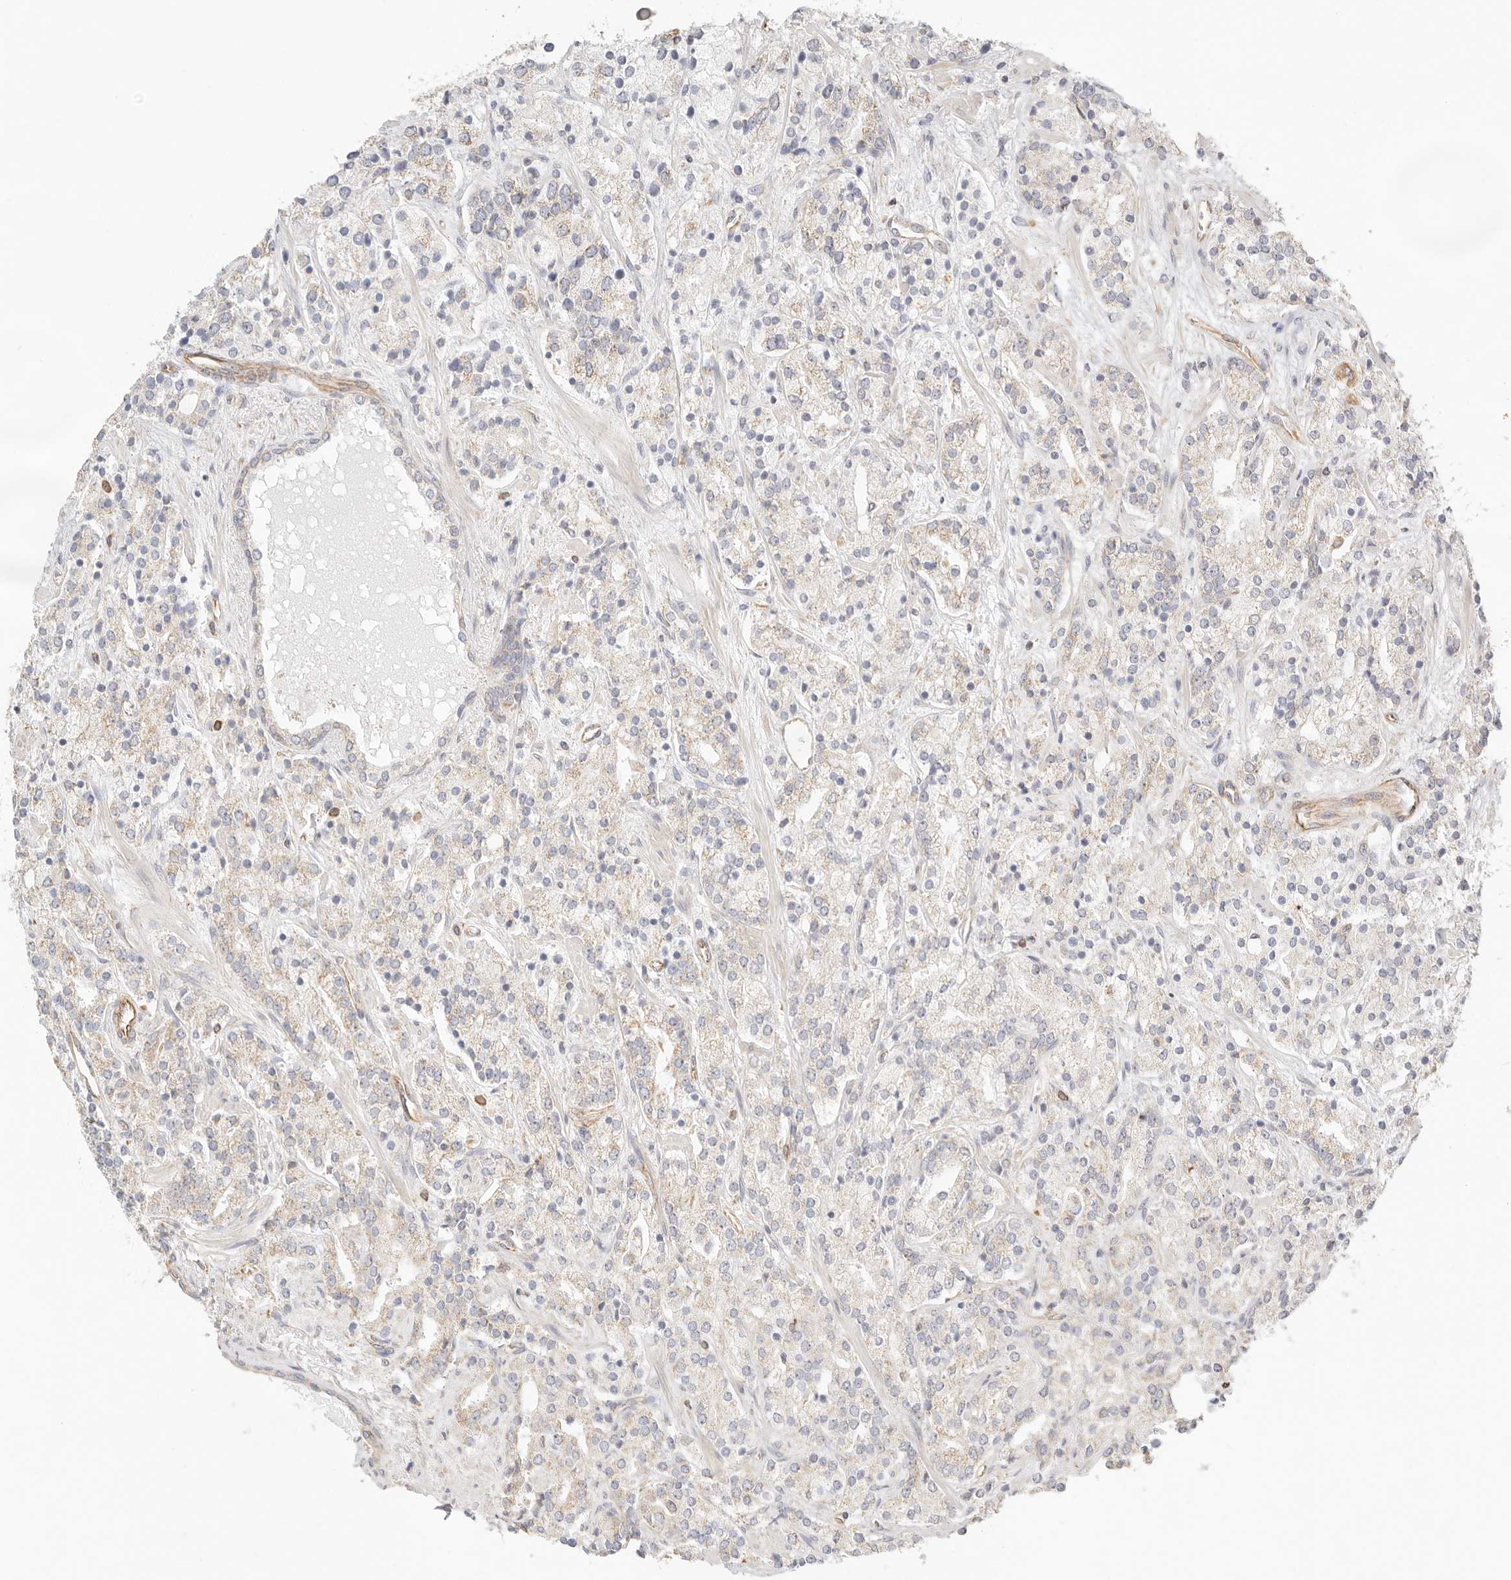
{"staining": {"intensity": "weak", "quantity": "25%-75%", "location": "cytoplasmic/membranous"}, "tissue": "prostate cancer", "cell_type": "Tumor cells", "image_type": "cancer", "snomed": [{"axis": "morphology", "description": "Adenocarcinoma, High grade"}, {"axis": "topography", "description": "Prostate"}], "caption": "This is a micrograph of immunohistochemistry (IHC) staining of high-grade adenocarcinoma (prostate), which shows weak staining in the cytoplasmic/membranous of tumor cells.", "gene": "ZC3H11A", "patient": {"sex": "male", "age": 71}}